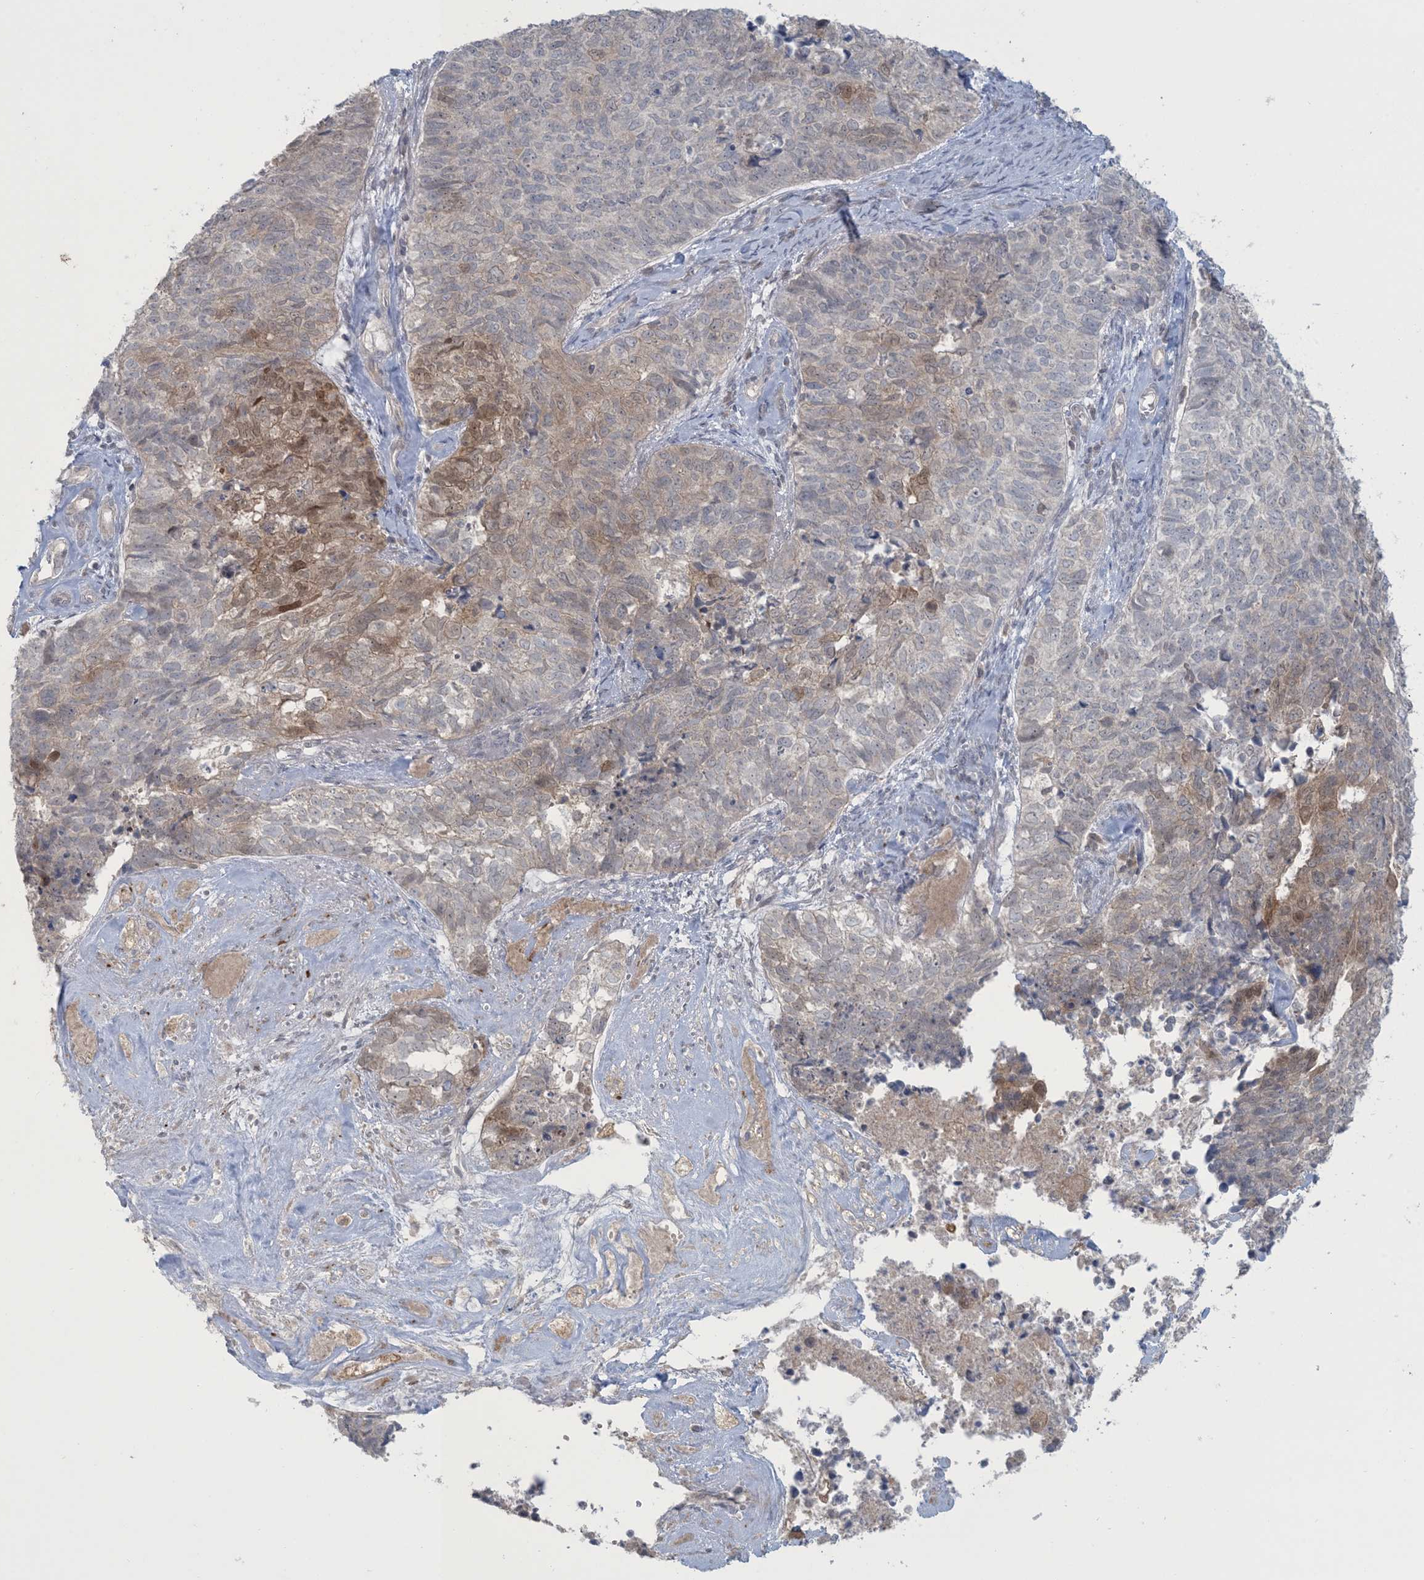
{"staining": {"intensity": "weak", "quantity": "<25%", "location": "cytoplasmic/membranous,nuclear"}, "tissue": "cervical cancer", "cell_type": "Tumor cells", "image_type": "cancer", "snomed": [{"axis": "morphology", "description": "Squamous cell carcinoma, NOS"}, {"axis": "topography", "description": "Cervix"}], "caption": "There is no significant positivity in tumor cells of cervical cancer (squamous cell carcinoma).", "gene": "NRBP2", "patient": {"sex": "female", "age": 63}}